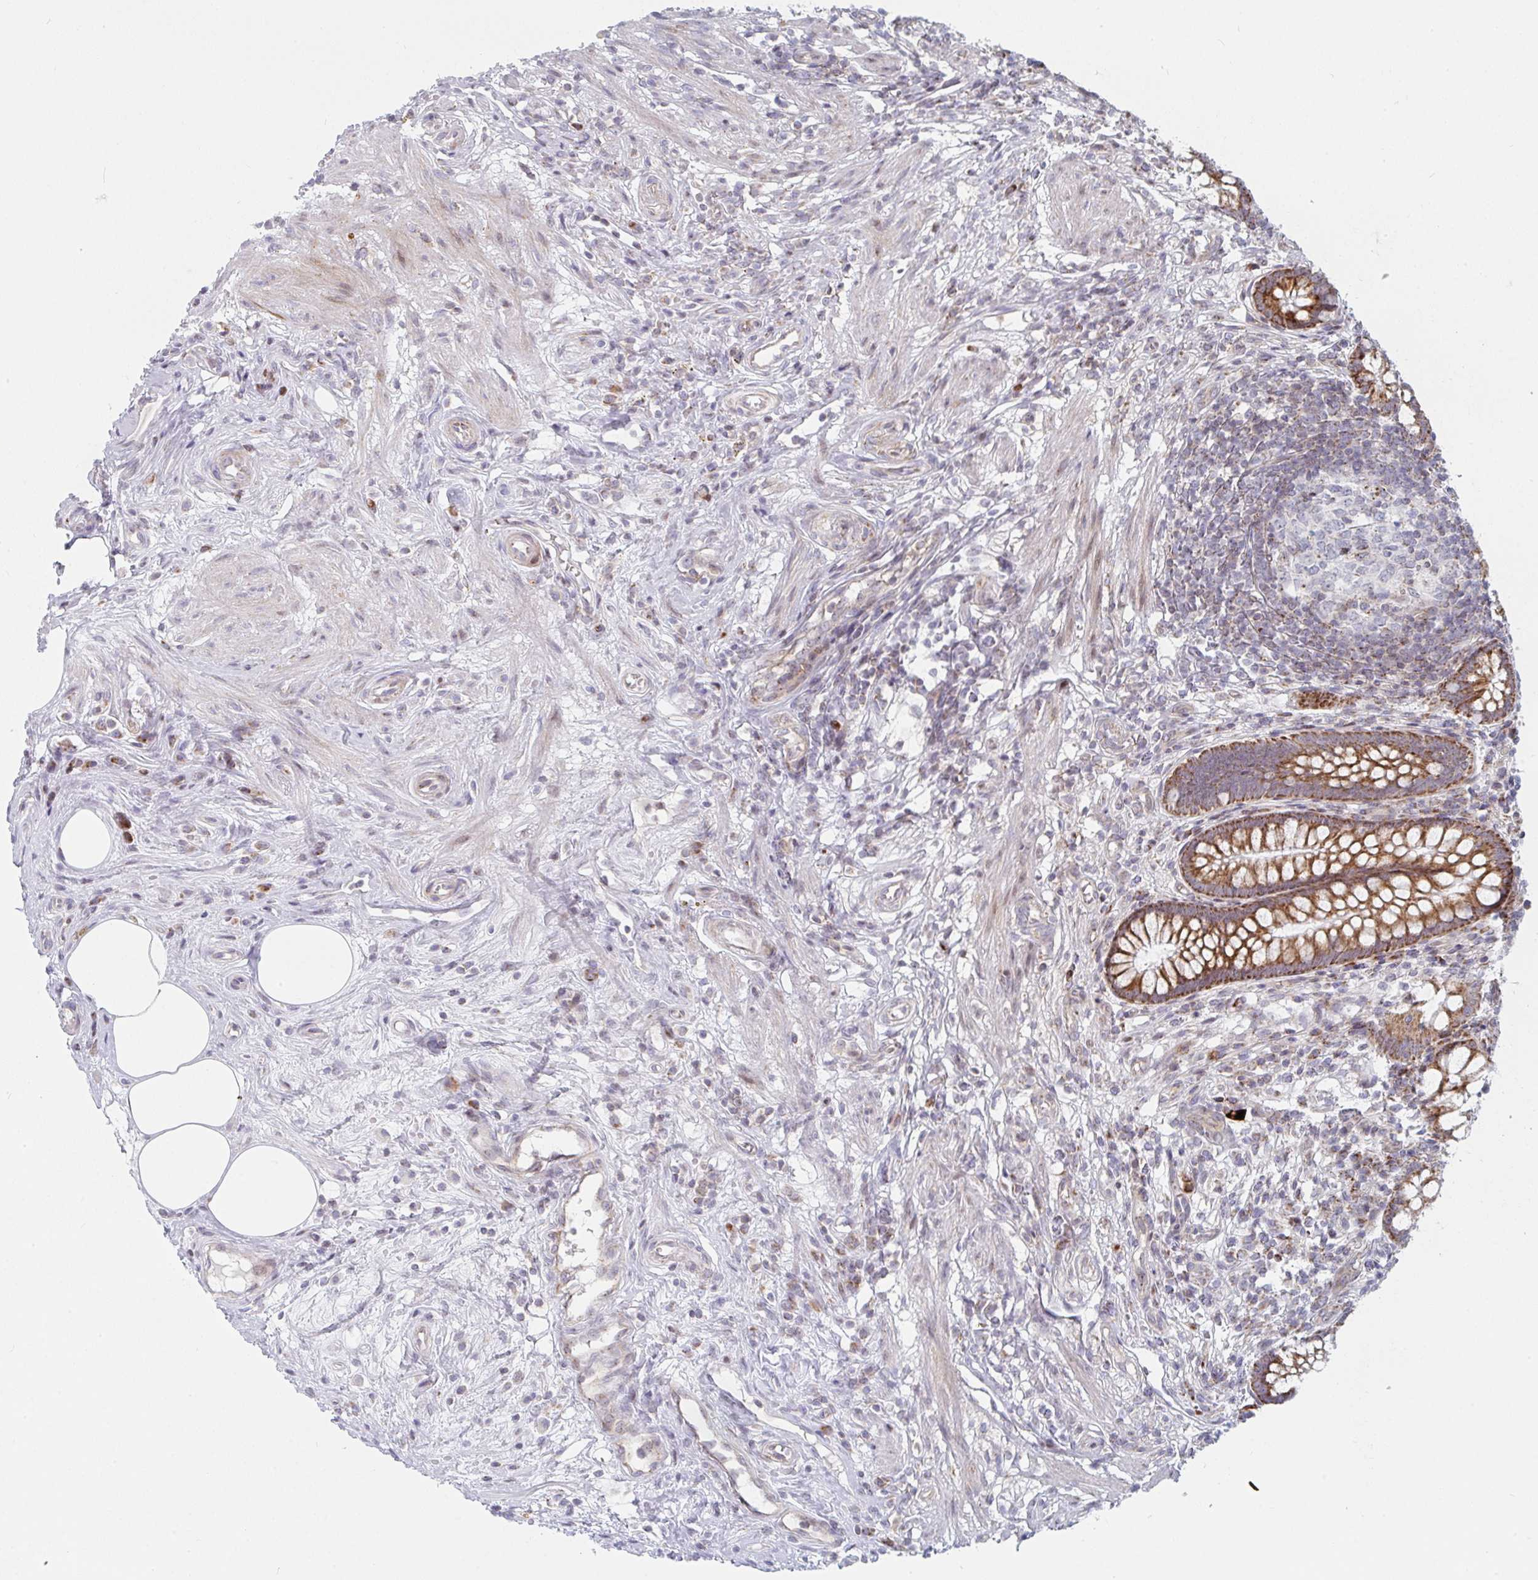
{"staining": {"intensity": "strong", "quantity": ">75%", "location": "cytoplasmic/membranous"}, "tissue": "appendix", "cell_type": "Glandular cells", "image_type": "normal", "snomed": [{"axis": "morphology", "description": "Normal tissue, NOS"}, {"axis": "topography", "description": "Appendix"}], "caption": "Normal appendix displays strong cytoplasmic/membranous staining in about >75% of glandular cells, visualized by immunohistochemistry.", "gene": "PRKCH", "patient": {"sex": "female", "age": 56}}